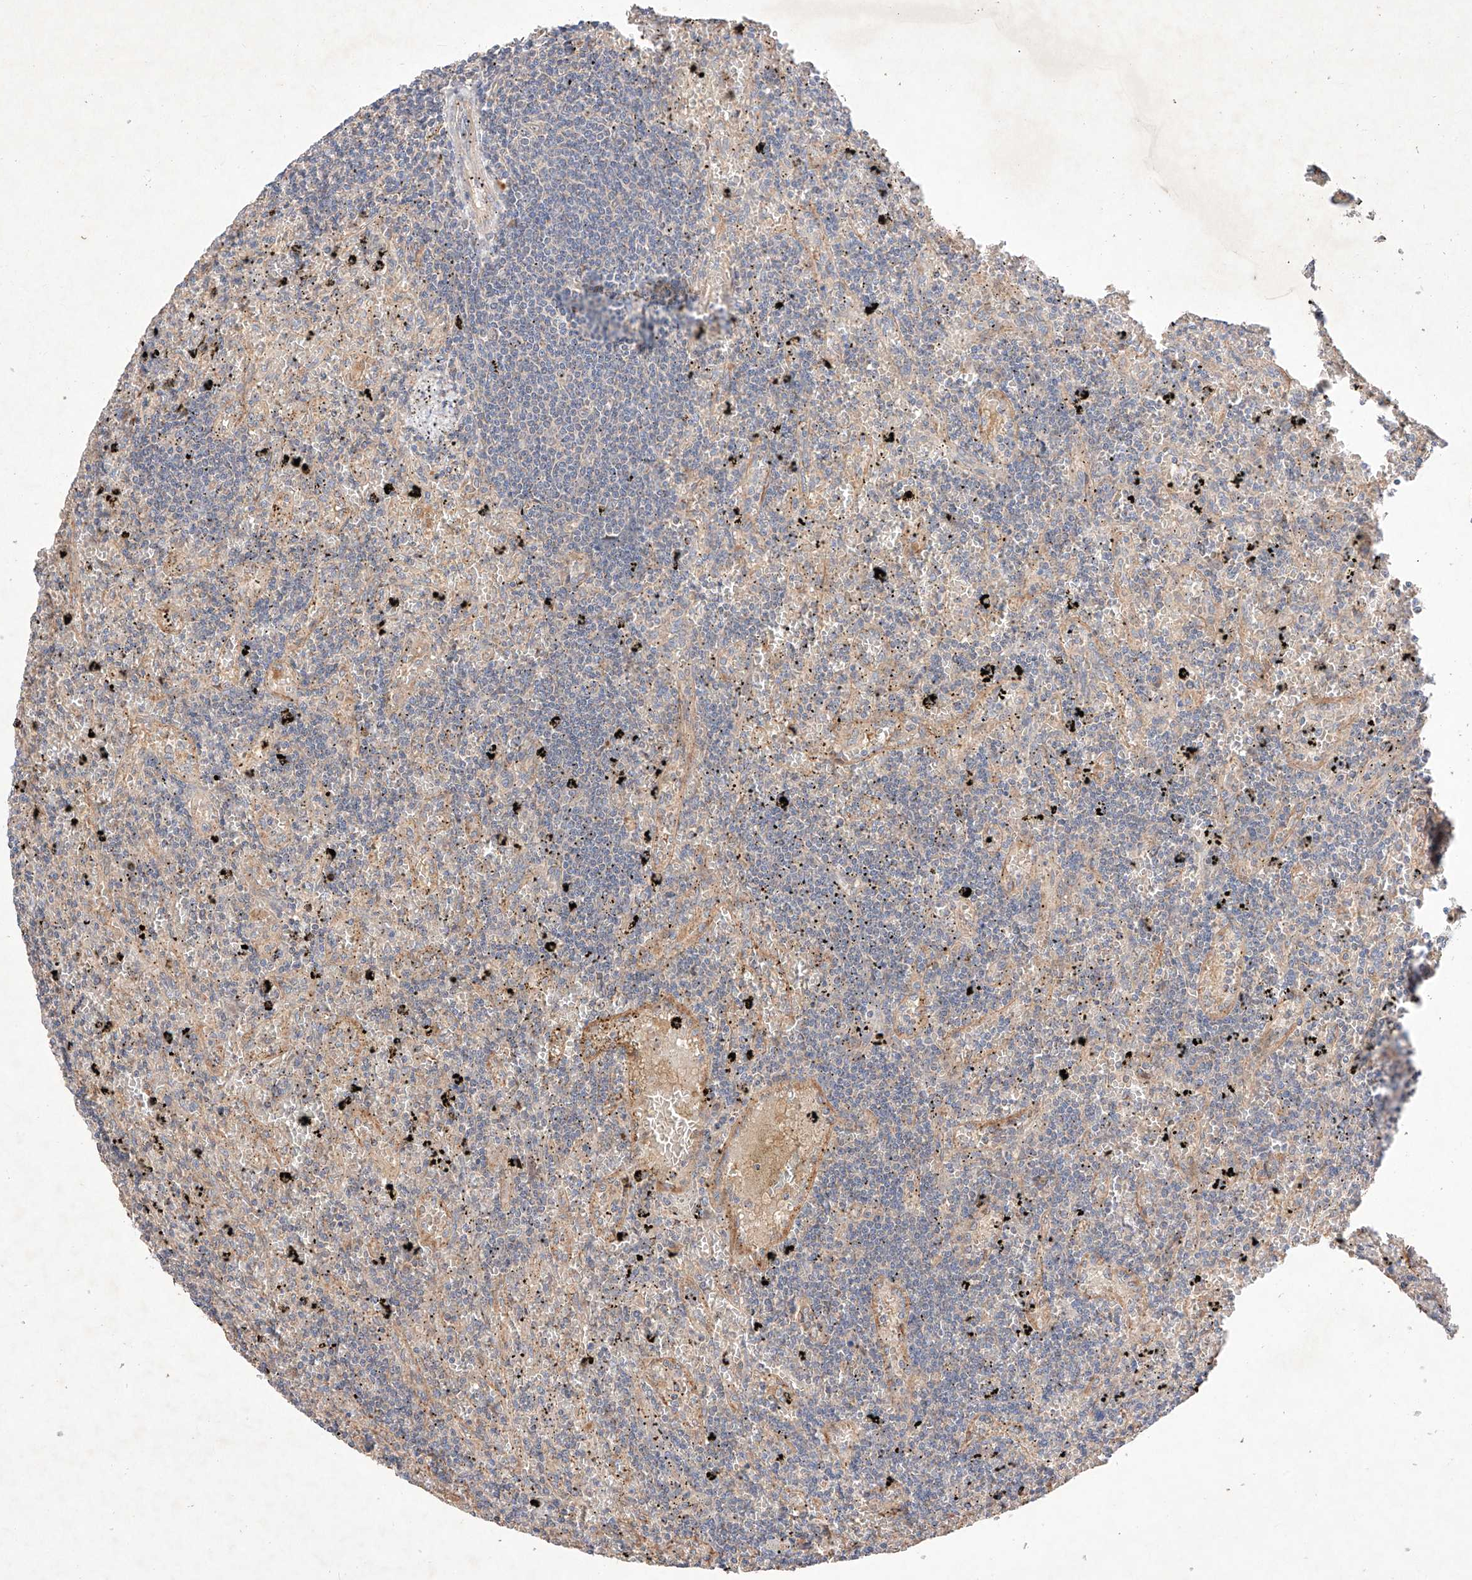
{"staining": {"intensity": "negative", "quantity": "none", "location": "none"}, "tissue": "lymphoma", "cell_type": "Tumor cells", "image_type": "cancer", "snomed": [{"axis": "morphology", "description": "Malignant lymphoma, non-Hodgkin's type, Low grade"}, {"axis": "topography", "description": "Spleen"}], "caption": "High power microscopy image of an immunohistochemistry image of lymphoma, revealing no significant expression in tumor cells.", "gene": "C6orf62", "patient": {"sex": "male", "age": 76}}